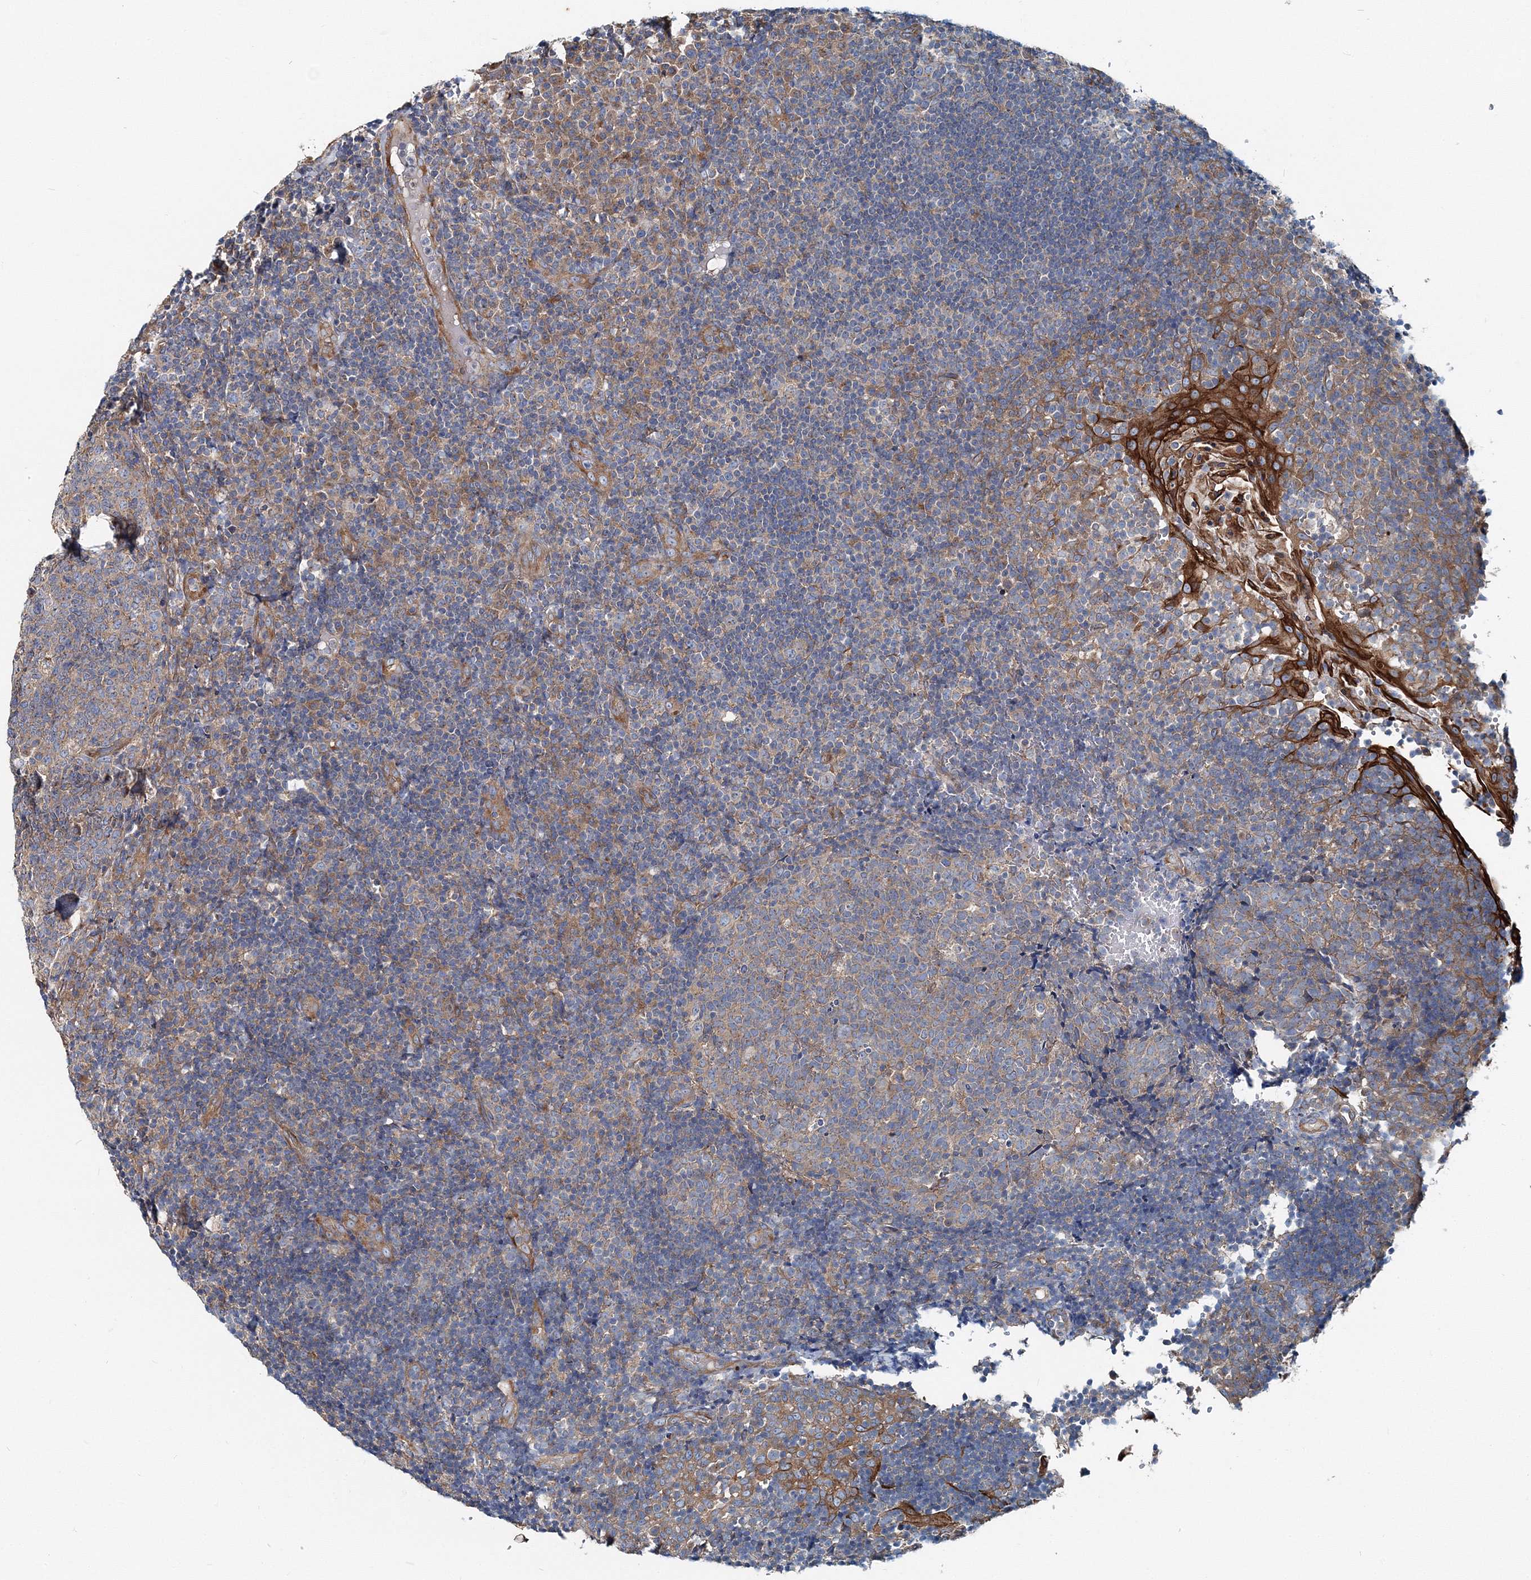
{"staining": {"intensity": "weak", "quantity": "25%-75%", "location": "cytoplasmic/membranous"}, "tissue": "tonsil", "cell_type": "Germinal center cells", "image_type": "normal", "snomed": [{"axis": "morphology", "description": "Normal tissue, NOS"}, {"axis": "topography", "description": "Tonsil"}], "caption": "Immunohistochemical staining of benign human tonsil displays 25%-75% levels of weak cytoplasmic/membranous protein expression in about 25%-75% of germinal center cells. Using DAB (brown) and hematoxylin (blue) stains, captured at high magnification using brightfield microscopy.", "gene": "MPHOSPH9", "patient": {"sex": "female", "age": 40}}